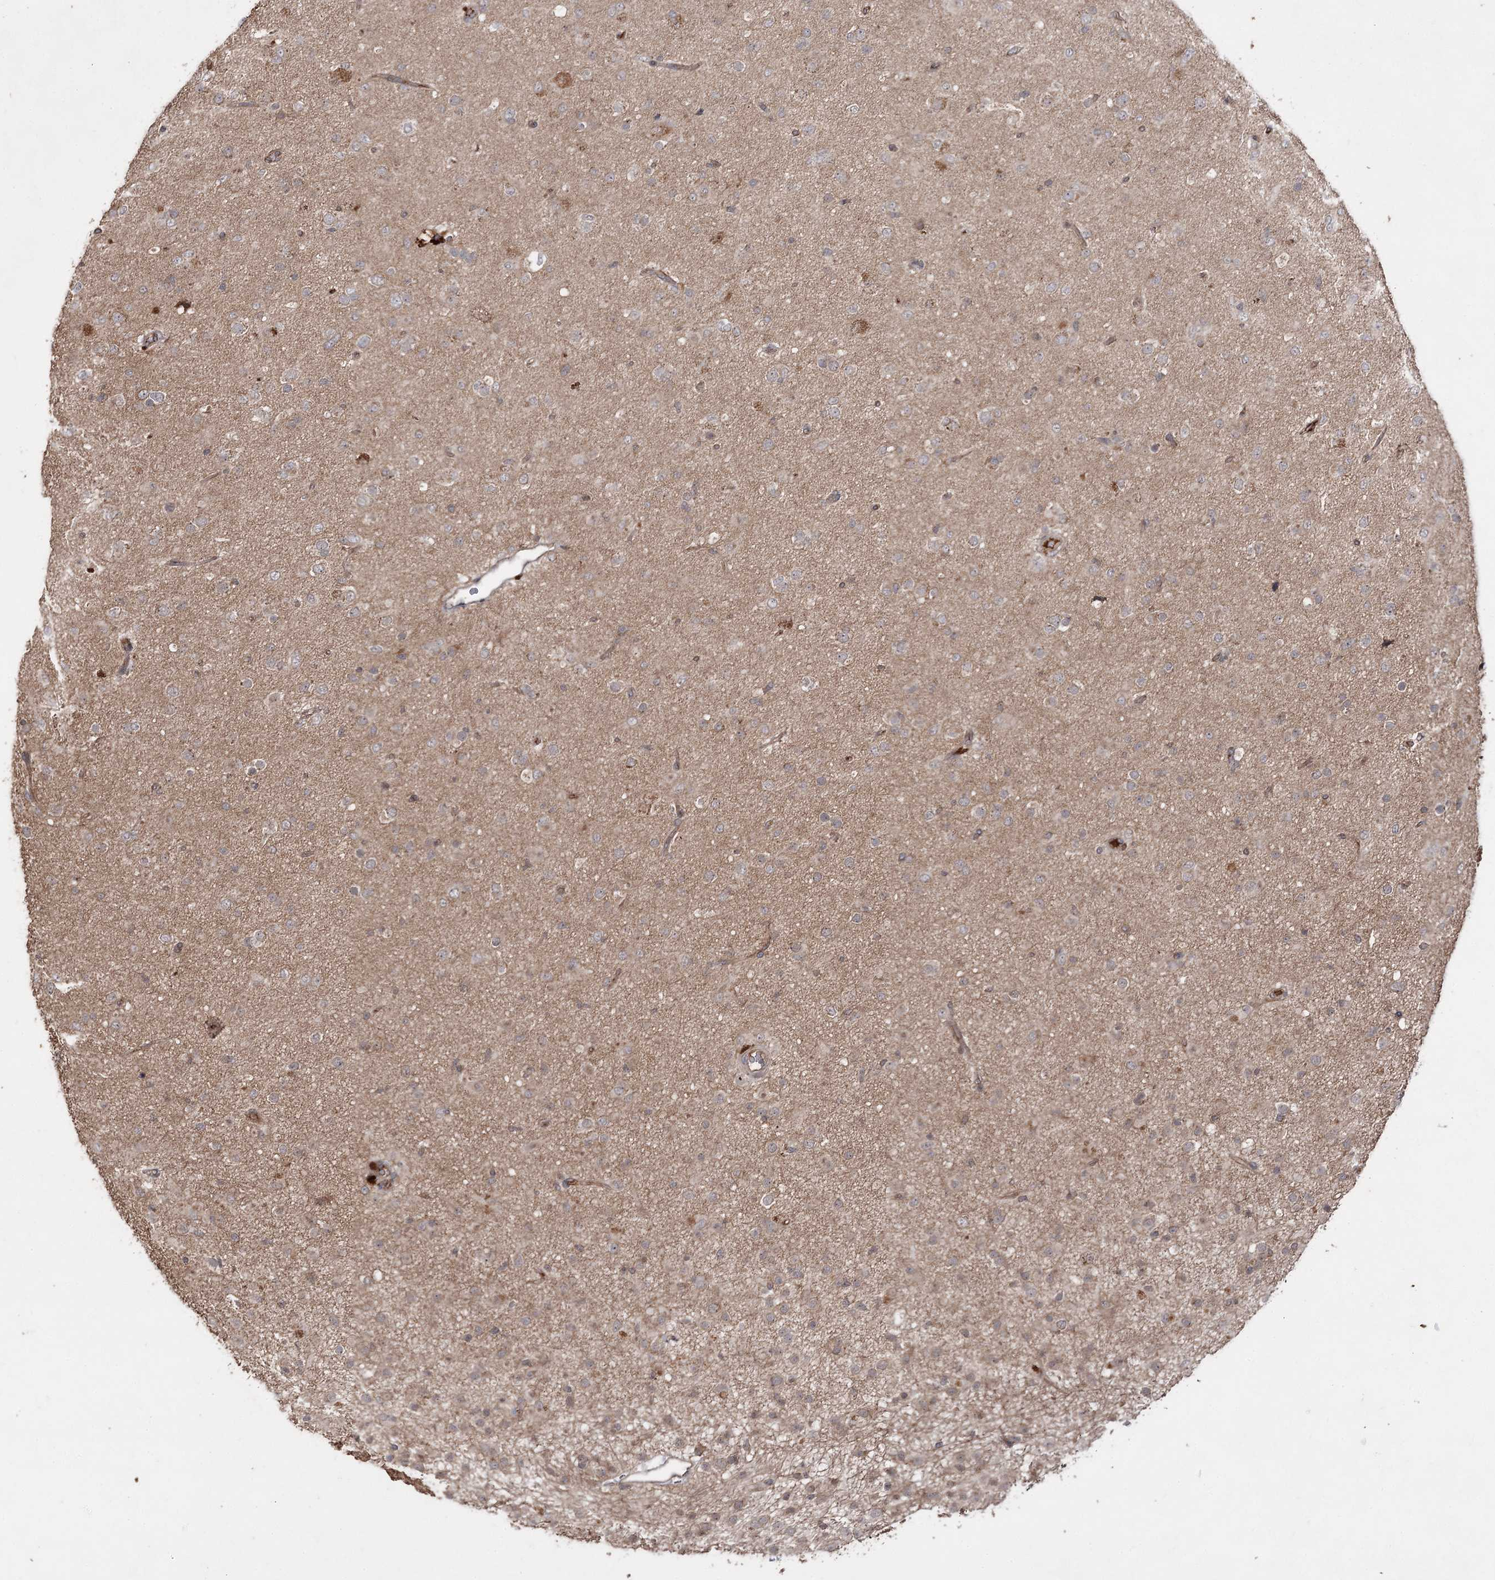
{"staining": {"intensity": "negative", "quantity": "none", "location": "none"}, "tissue": "glioma", "cell_type": "Tumor cells", "image_type": "cancer", "snomed": [{"axis": "morphology", "description": "Glioma, malignant, Low grade"}, {"axis": "topography", "description": "Brain"}], "caption": "Tumor cells show no significant protein positivity in malignant low-grade glioma.", "gene": "FANCL", "patient": {"sex": "male", "age": 65}}